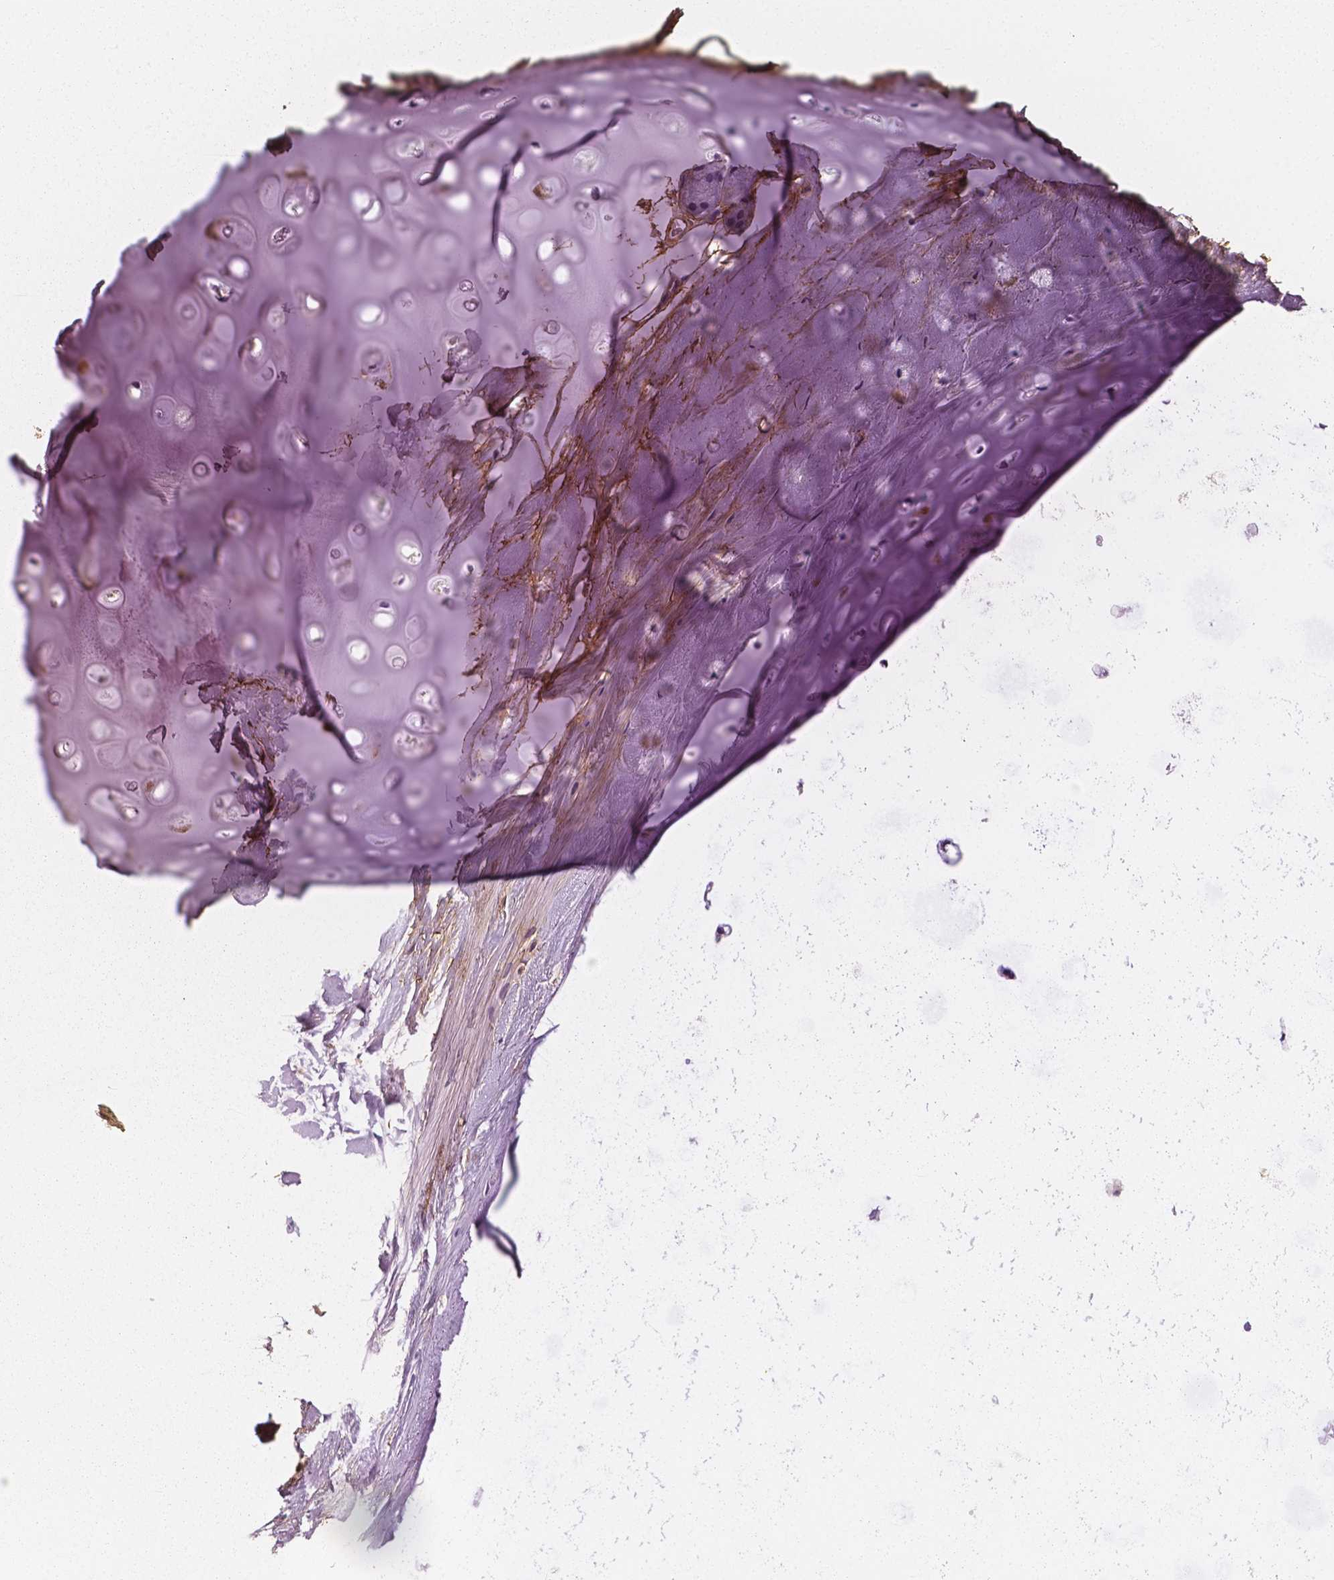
{"staining": {"intensity": "moderate", "quantity": ">75%", "location": "cytoplasmic/membranous"}, "tissue": "adipose tissue", "cell_type": "Adipocytes", "image_type": "normal", "snomed": [{"axis": "morphology", "description": "Normal tissue, NOS"}, {"axis": "topography", "description": "Cartilage tissue"}, {"axis": "topography", "description": "Bronchus"}], "caption": "Immunohistochemistry (IHC) of normal adipose tissue displays medium levels of moderate cytoplasmic/membranous staining in about >75% of adipocytes.", "gene": "FBLN1", "patient": {"sex": "female", "age": 79}}